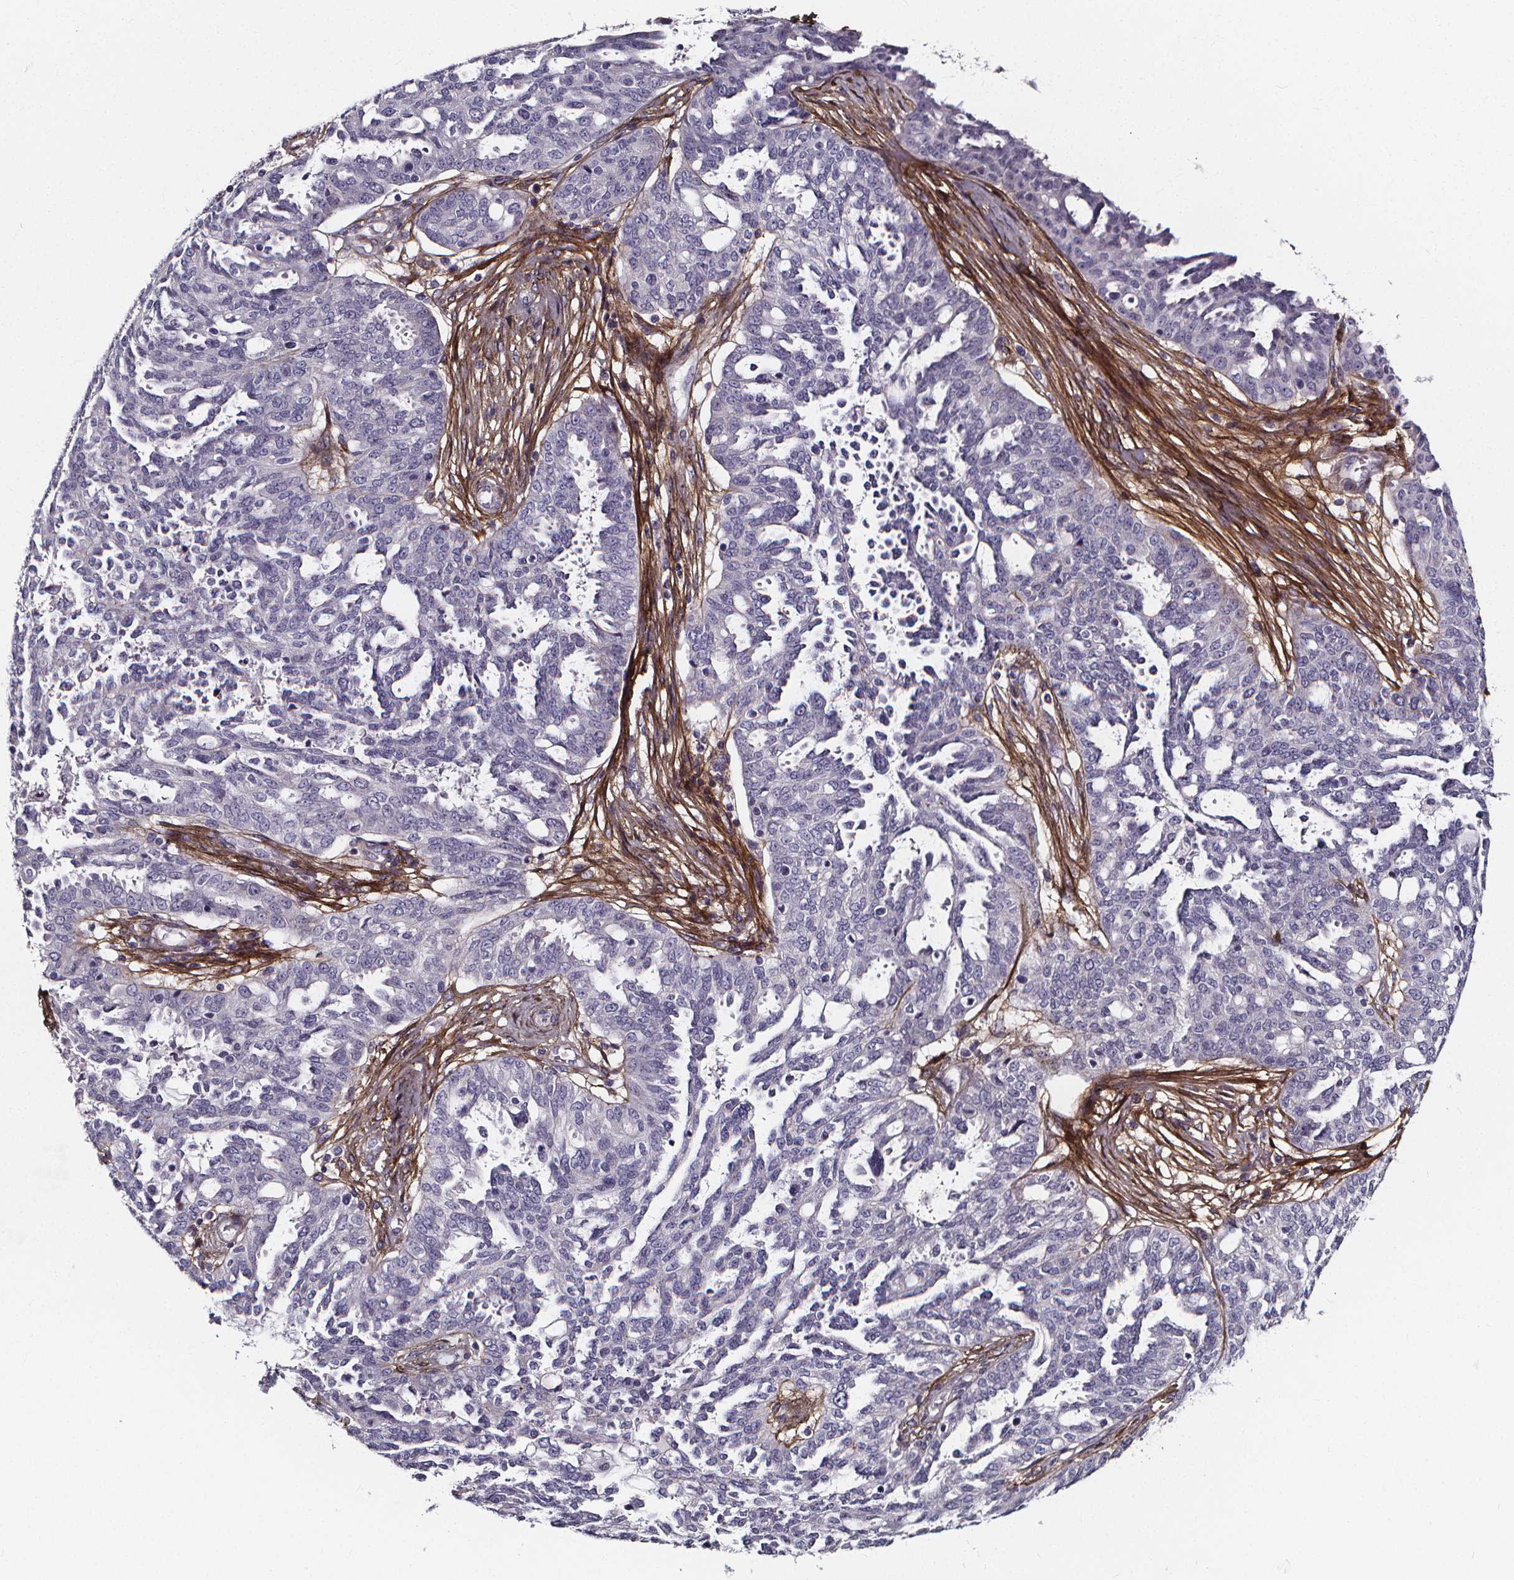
{"staining": {"intensity": "negative", "quantity": "none", "location": "none"}, "tissue": "ovarian cancer", "cell_type": "Tumor cells", "image_type": "cancer", "snomed": [{"axis": "morphology", "description": "Cystadenocarcinoma, serous, NOS"}, {"axis": "topography", "description": "Ovary"}], "caption": "There is no significant positivity in tumor cells of ovarian serous cystadenocarcinoma.", "gene": "AEBP1", "patient": {"sex": "female", "age": 67}}